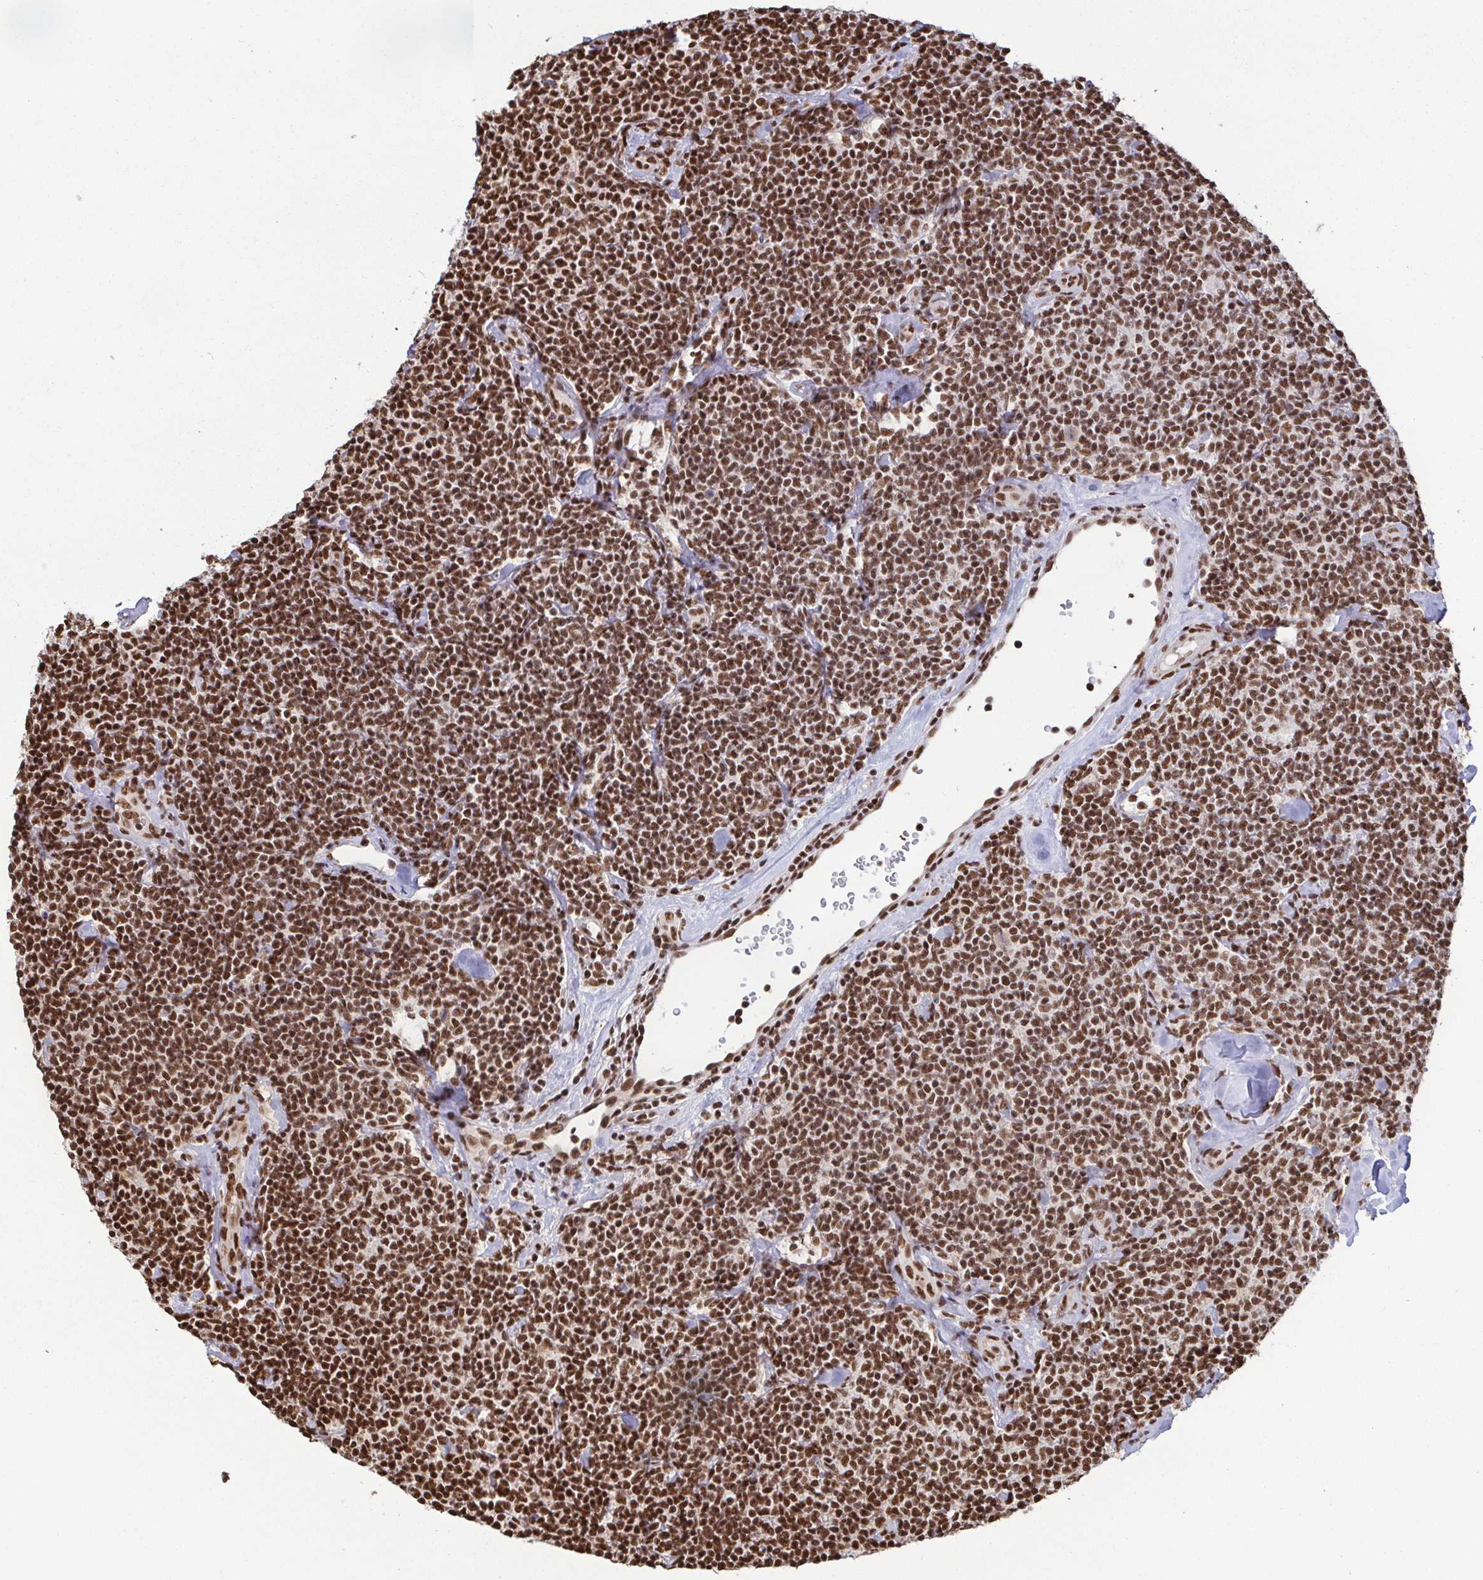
{"staining": {"intensity": "strong", "quantity": ">75%", "location": "nuclear"}, "tissue": "lymphoma", "cell_type": "Tumor cells", "image_type": "cancer", "snomed": [{"axis": "morphology", "description": "Malignant lymphoma, non-Hodgkin's type, Low grade"}, {"axis": "topography", "description": "Lymph node"}], "caption": "This histopathology image displays immunohistochemistry staining of human lymphoma, with high strong nuclear positivity in approximately >75% of tumor cells.", "gene": "SP3", "patient": {"sex": "female", "age": 56}}